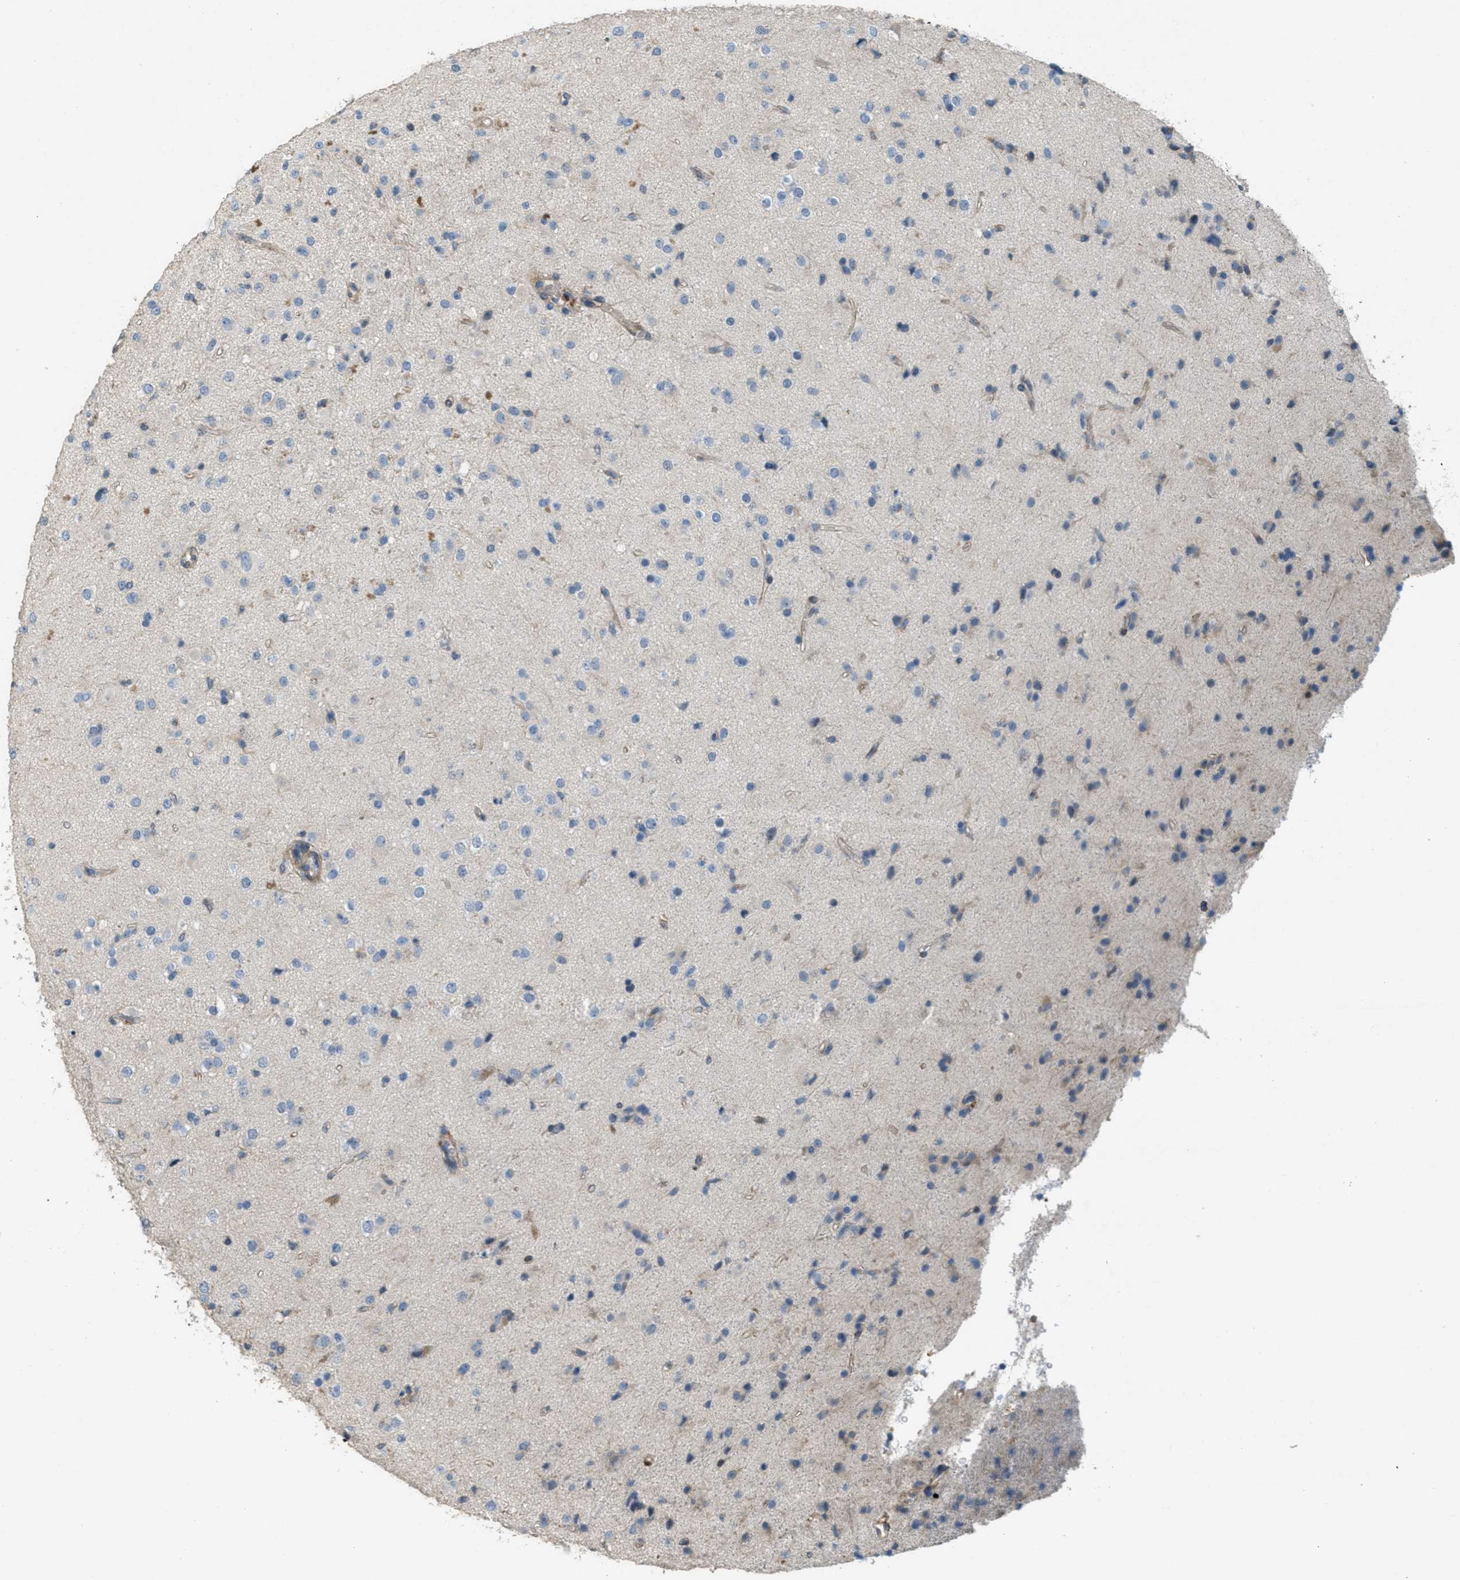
{"staining": {"intensity": "negative", "quantity": "none", "location": "none"}, "tissue": "glioma", "cell_type": "Tumor cells", "image_type": "cancer", "snomed": [{"axis": "morphology", "description": "Glioma, malignant, Low grade"}, {"axis": "topography", "description": "Brain"}], "caption": "Malignant glioma (low-grade) was stained to show a protein in brown. There is no significant staining in tumor cells.", "gene": "ADCY5", "patient": {"sex": "male", "age": 65}}